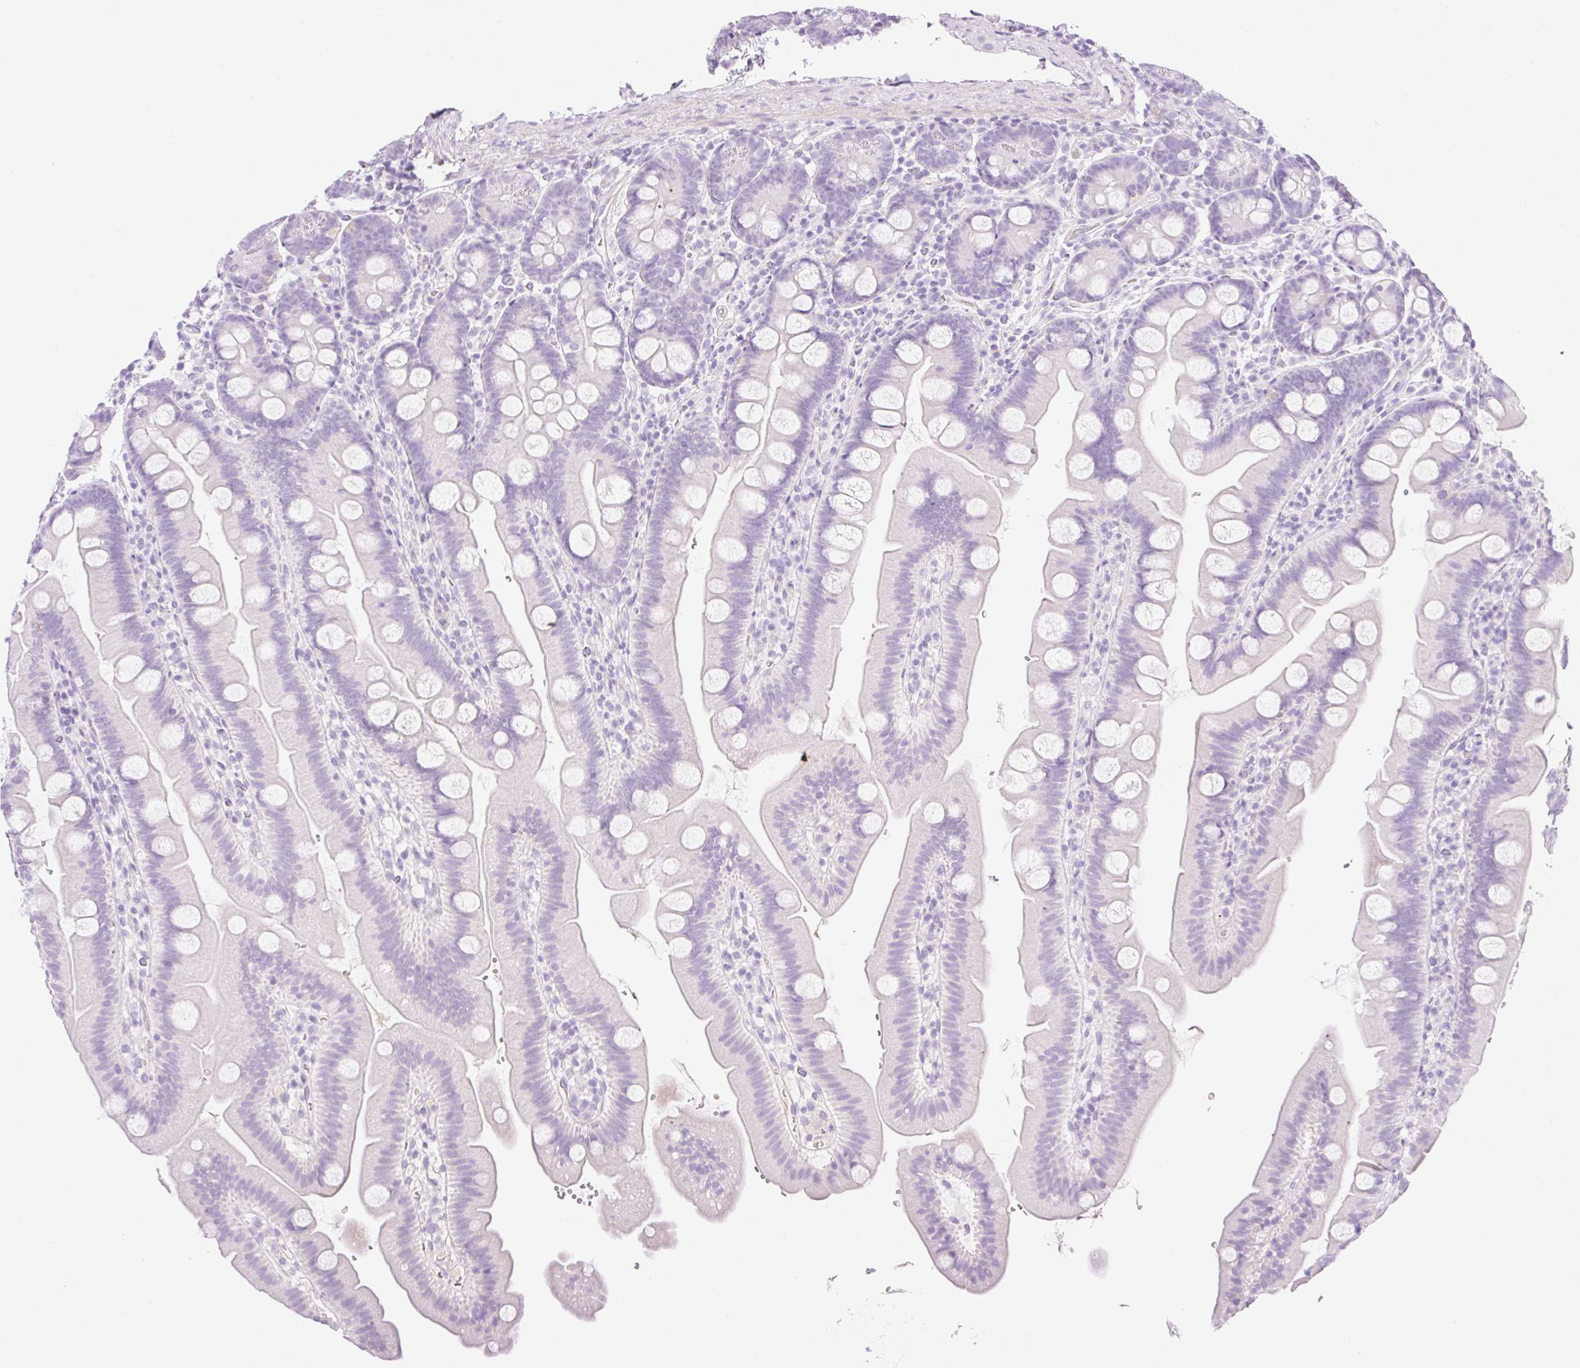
{"staining": {"intensity": "negative", "quantity": "none", "location": "none"}, "tissue": "small intestine", "cell_type": "Glandular cells", "image_type": "normal", "snomed": [{"axis": "morphology", "description": "Normal tissue, NOS"}, {"axis": "topography", "description": "Small intestine"}], "caption": "Immunohistochemistry image of normal small intestine: small intestine stained with DAB (3,3'-diaminobenzidine) shows no significant protein expression in glandular cells.", "gene": "PALM3", "patient": {"sex": "female", "age": 68}}